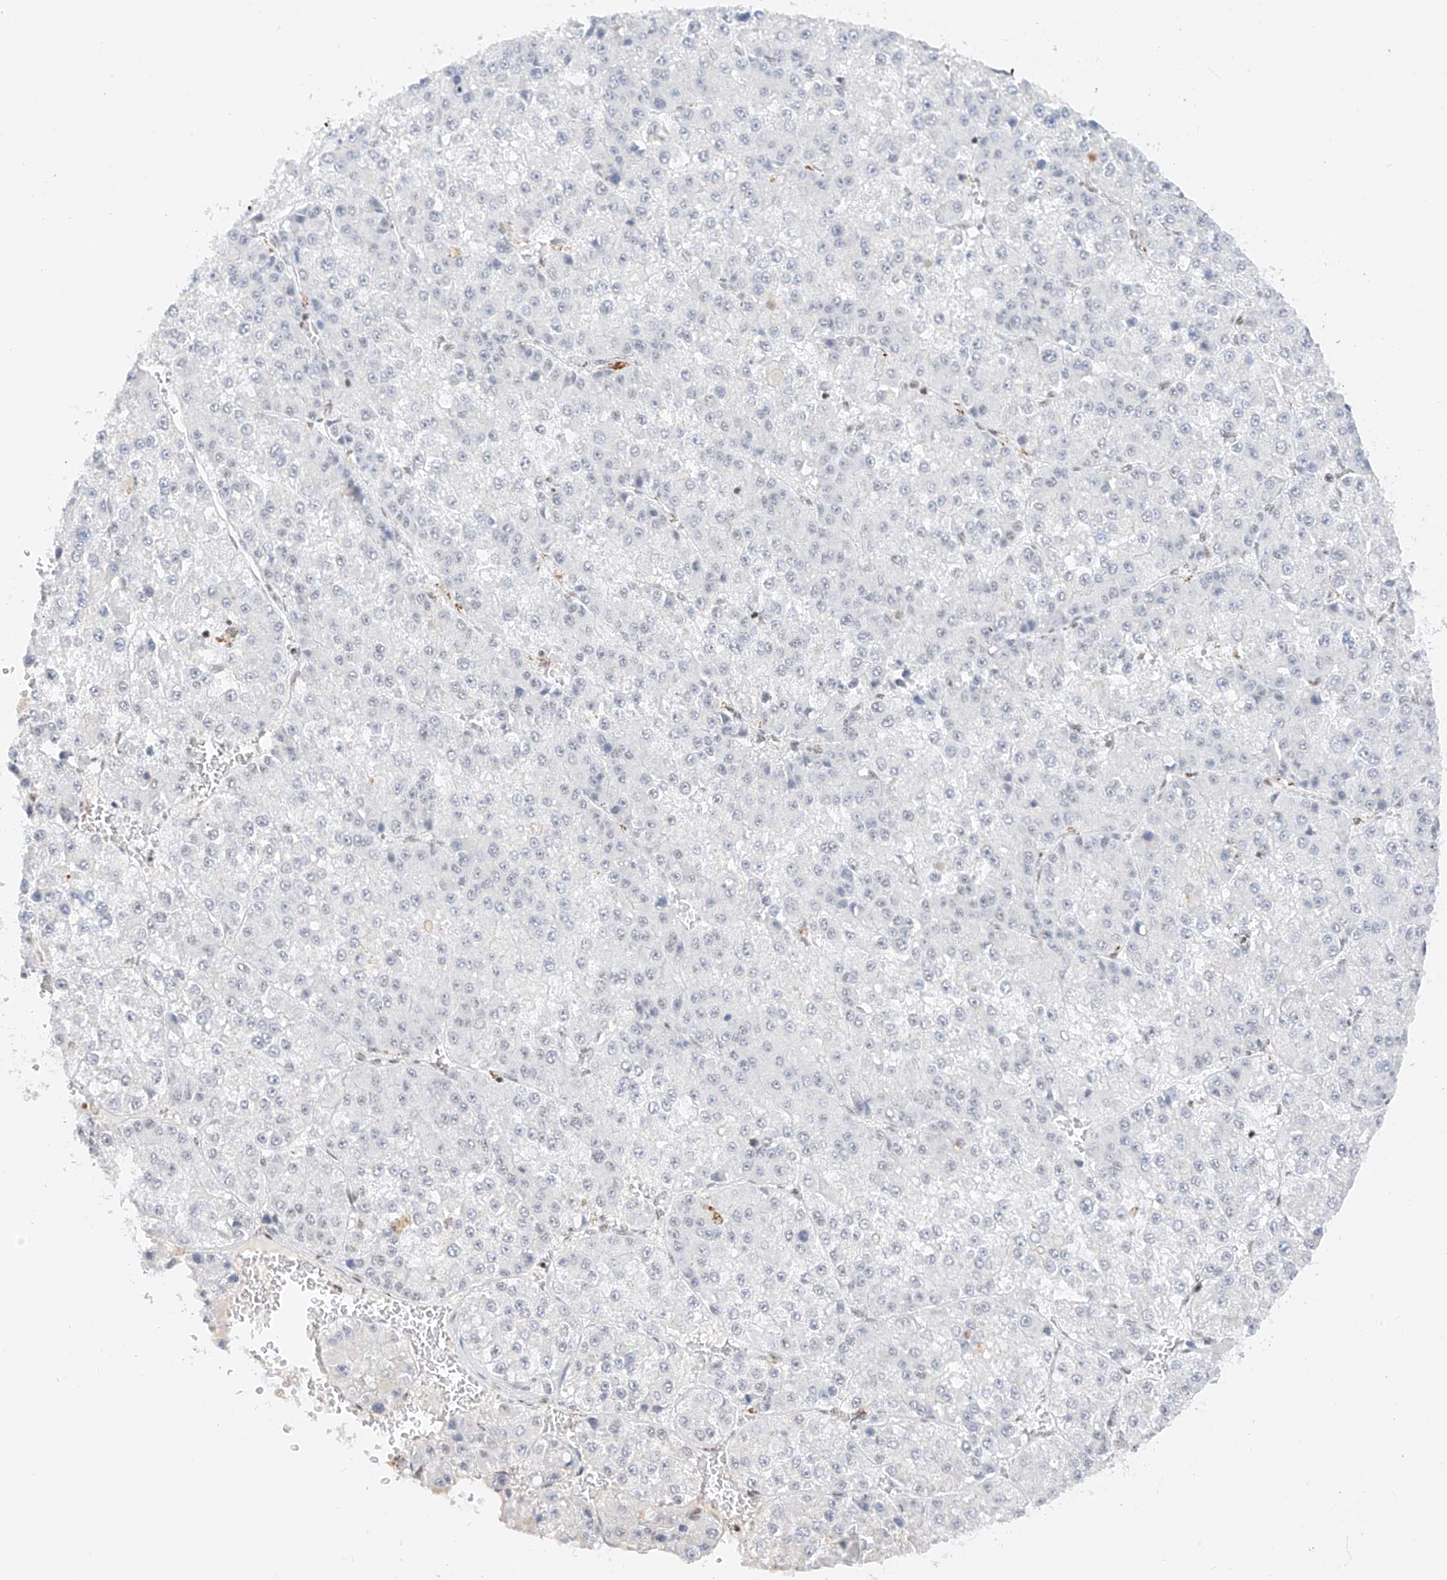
{"staining": {"intensity": "negative", "quantity": "none", "location": "none"}, "tissue": "liver cancer", "cell_type": "Tumor cells", "image_type": "cancer", "snomed": [{"axis": "morphology", "description": "Carcinoma, Hepatocellular, NOS"}, {"axis": "topography", "description": "Liver"}], "caption": "Image shows no protein staining in tumor cells of hepatocellular carcinoma (liver) tissue.", "gene": "NRF1", "patient": {"sex": "female", "age": 73}}